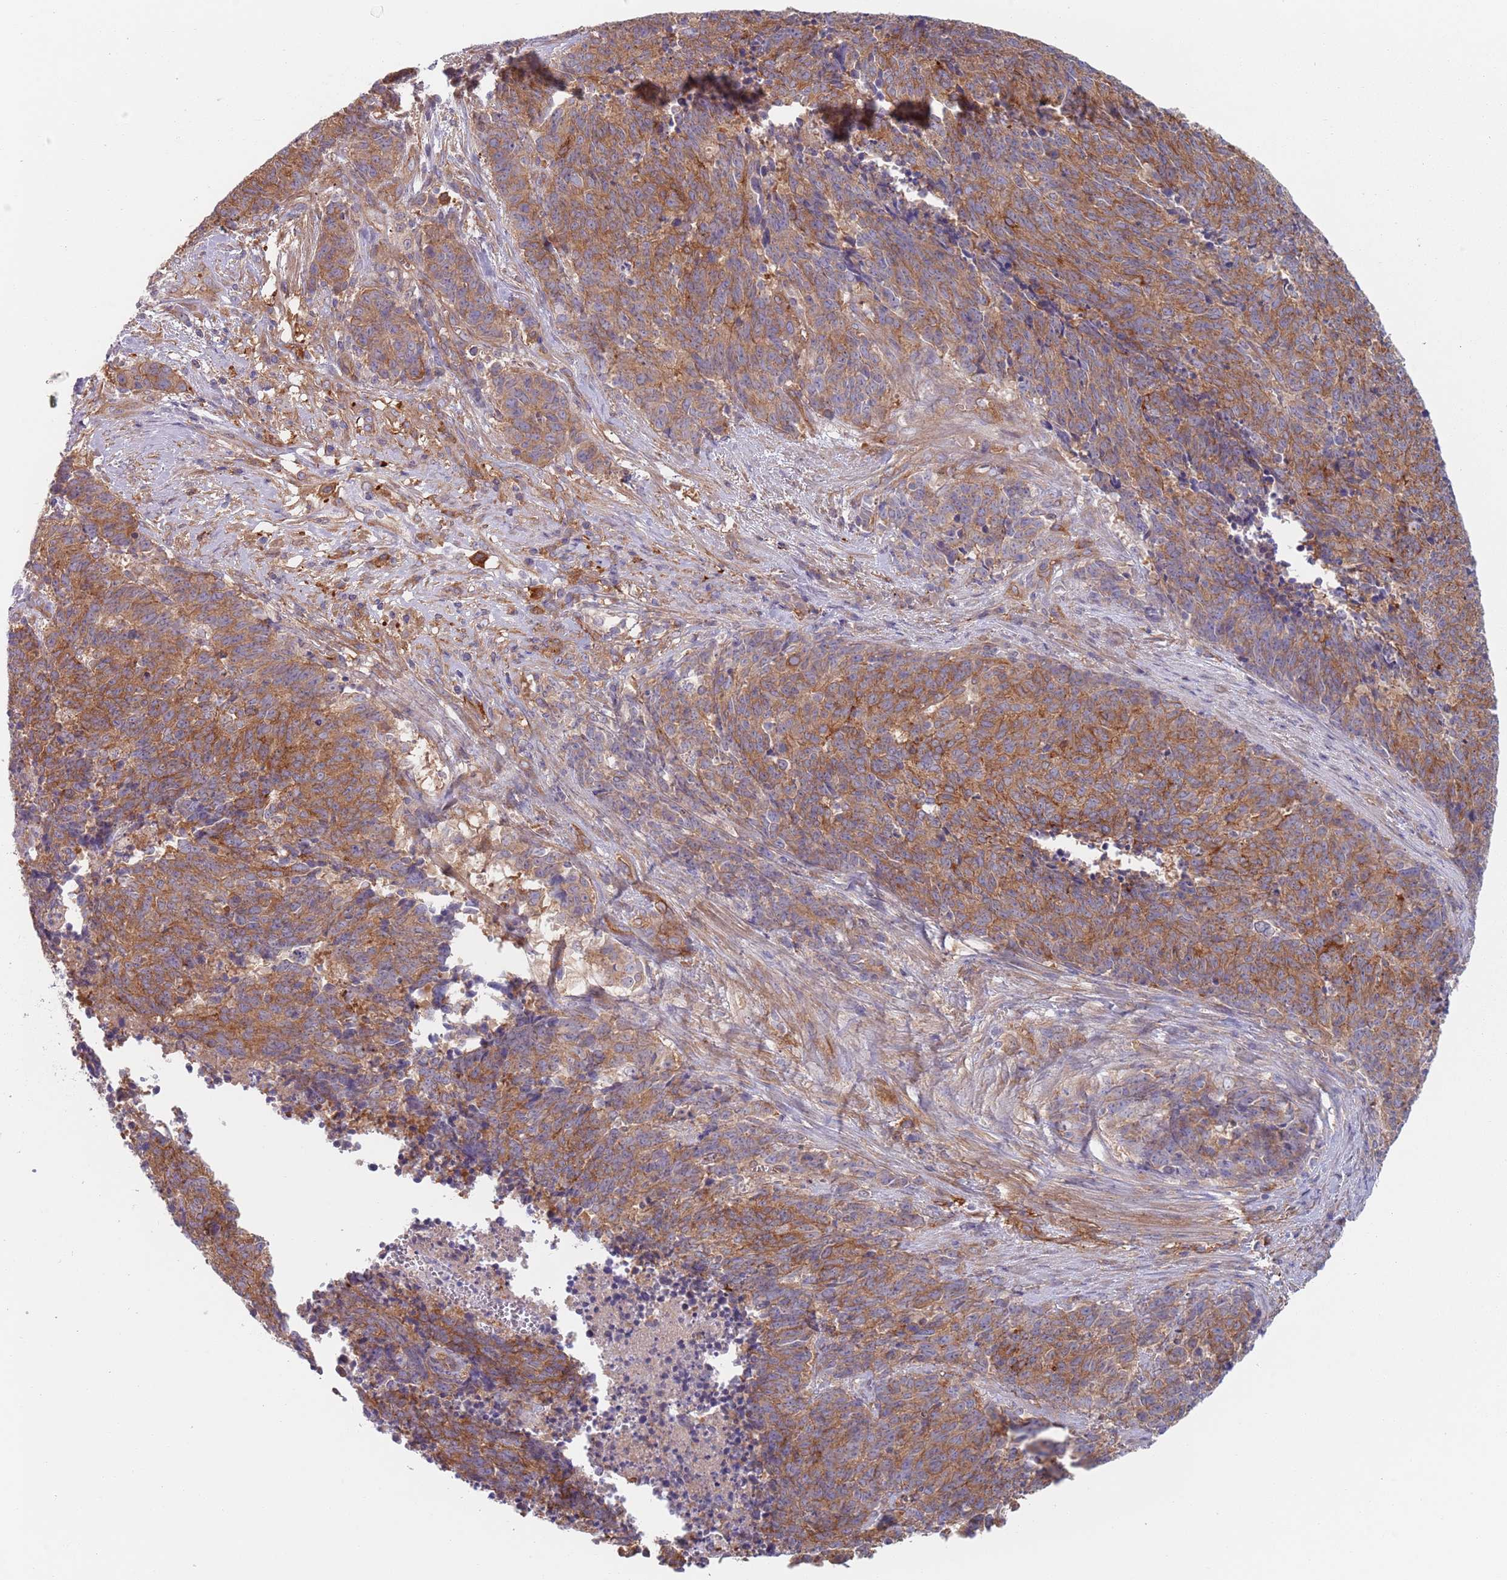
{"staining": {"intensity": "moderate", "quantity": ">75%", "location": "cytoplasmic/membranous"}, "tissue": "cervical cancer", "cell_type": "Tumor cells", "image_type": "cancer", "snomed": [{"axis": "morphology", "description": "Squamous cell carcinoma, NOS"}, {"axis": "topography", "description": "Cervix"}], "caption": "Moderate cytoplasmic/membranous expression for a protein is identified in about >75% of tumor cells of squamous cell carcinoma (cervical) using immunohistochemistry.", "gene": "APPL2", "patient": {"sex": "female", "age": 29}}